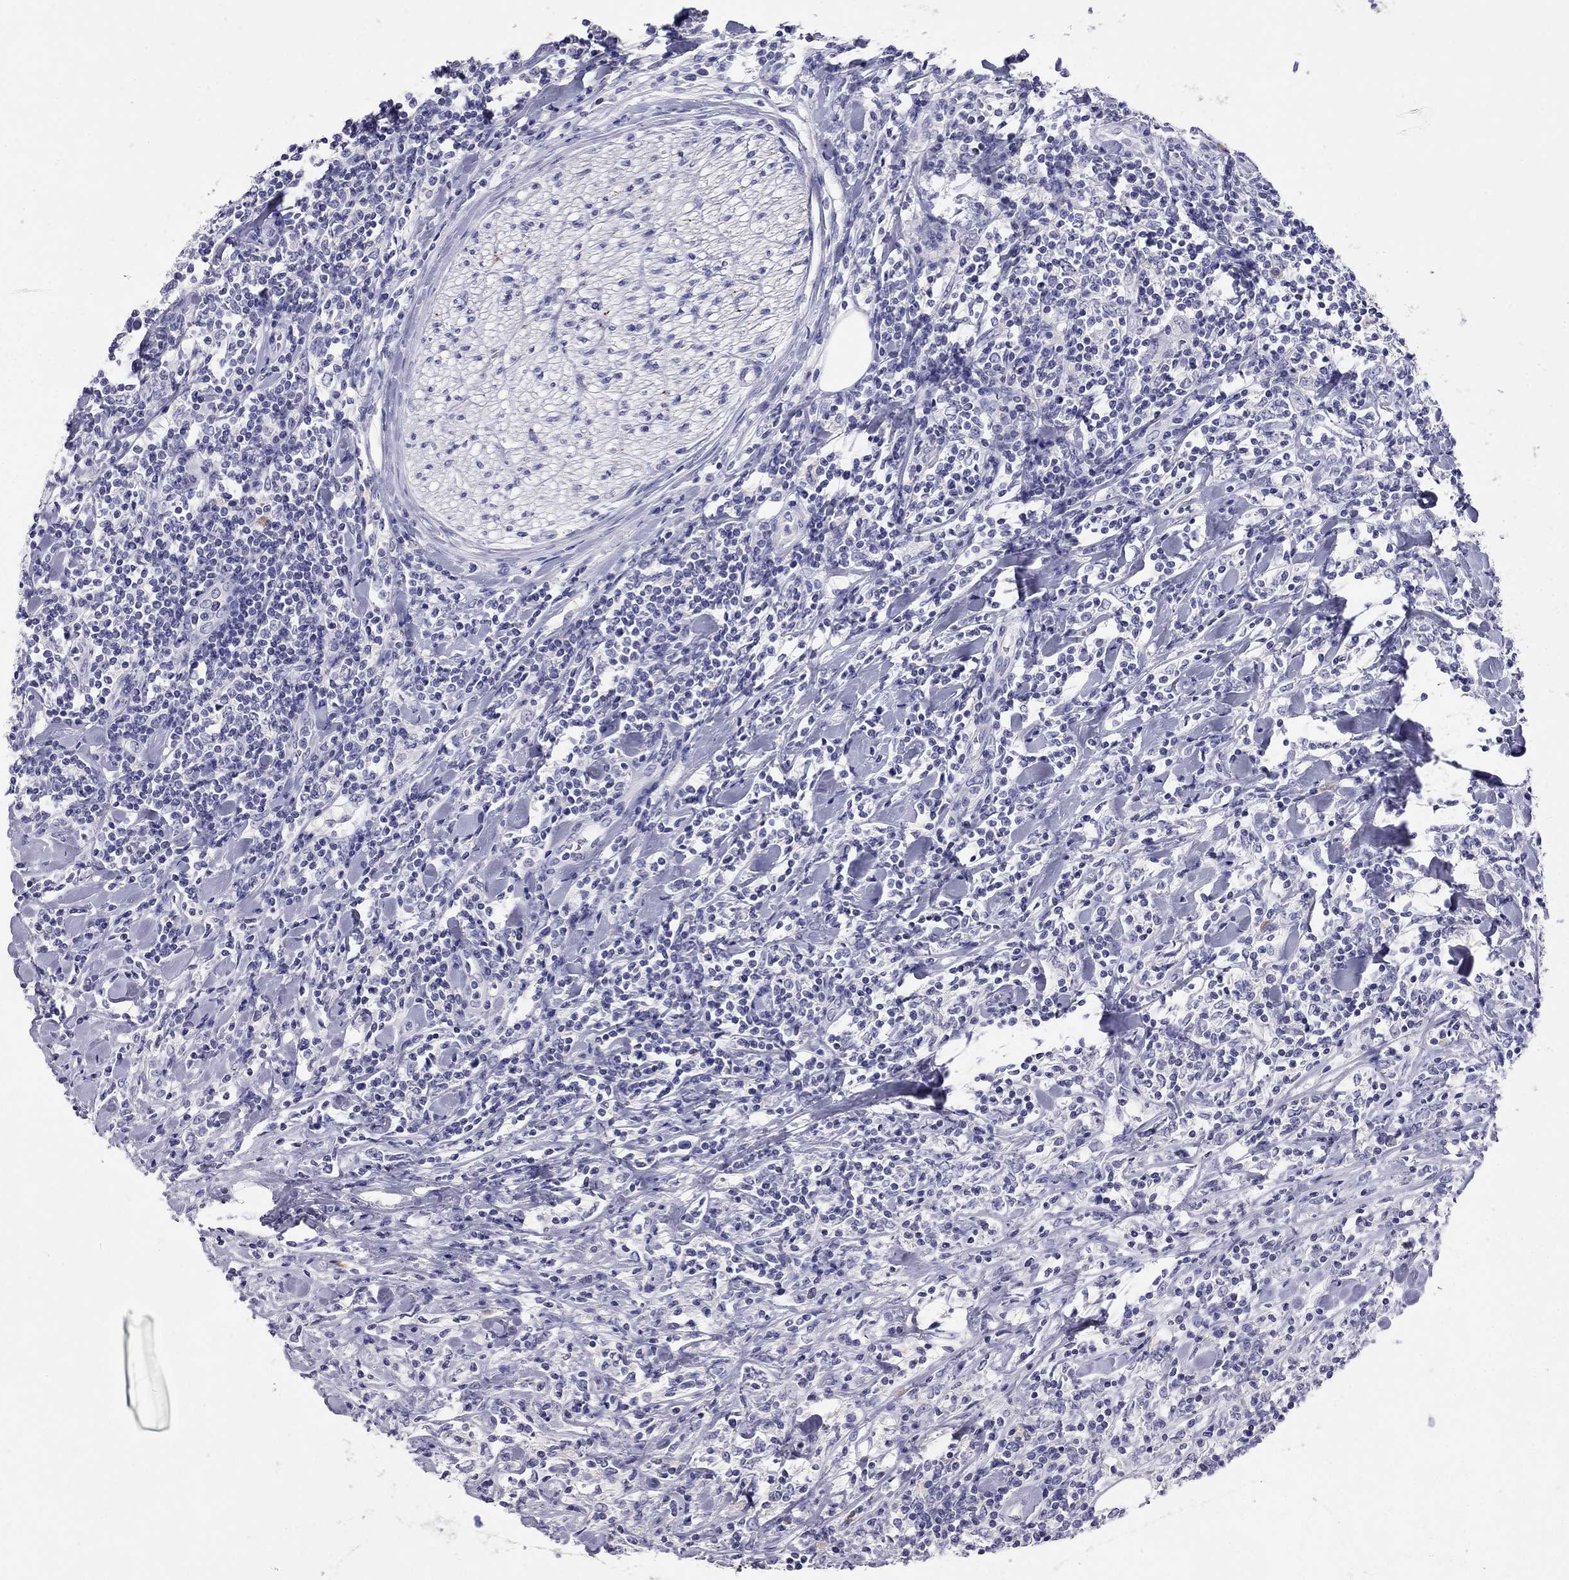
{"staining": {"intensity": "negative", "quantity": "none", "location": "none"}, "tissue": "lymphoma", "cell_type": "Tumor cells", "image_type": "cancer", "snomed": [{"axis": "morphology", "description": "Malignant lymphoma, non-Hodgkin's type, High grade"}, {"axis": "topography", "description": "Lymph node"}], "caption": "An immunohistochemistry photomicrograph of lymphoma is shown. There is no staining in tumor cells of lymphoma.", "gene": "CALHM1", "patient": {"sex": "female", "age": 84}}